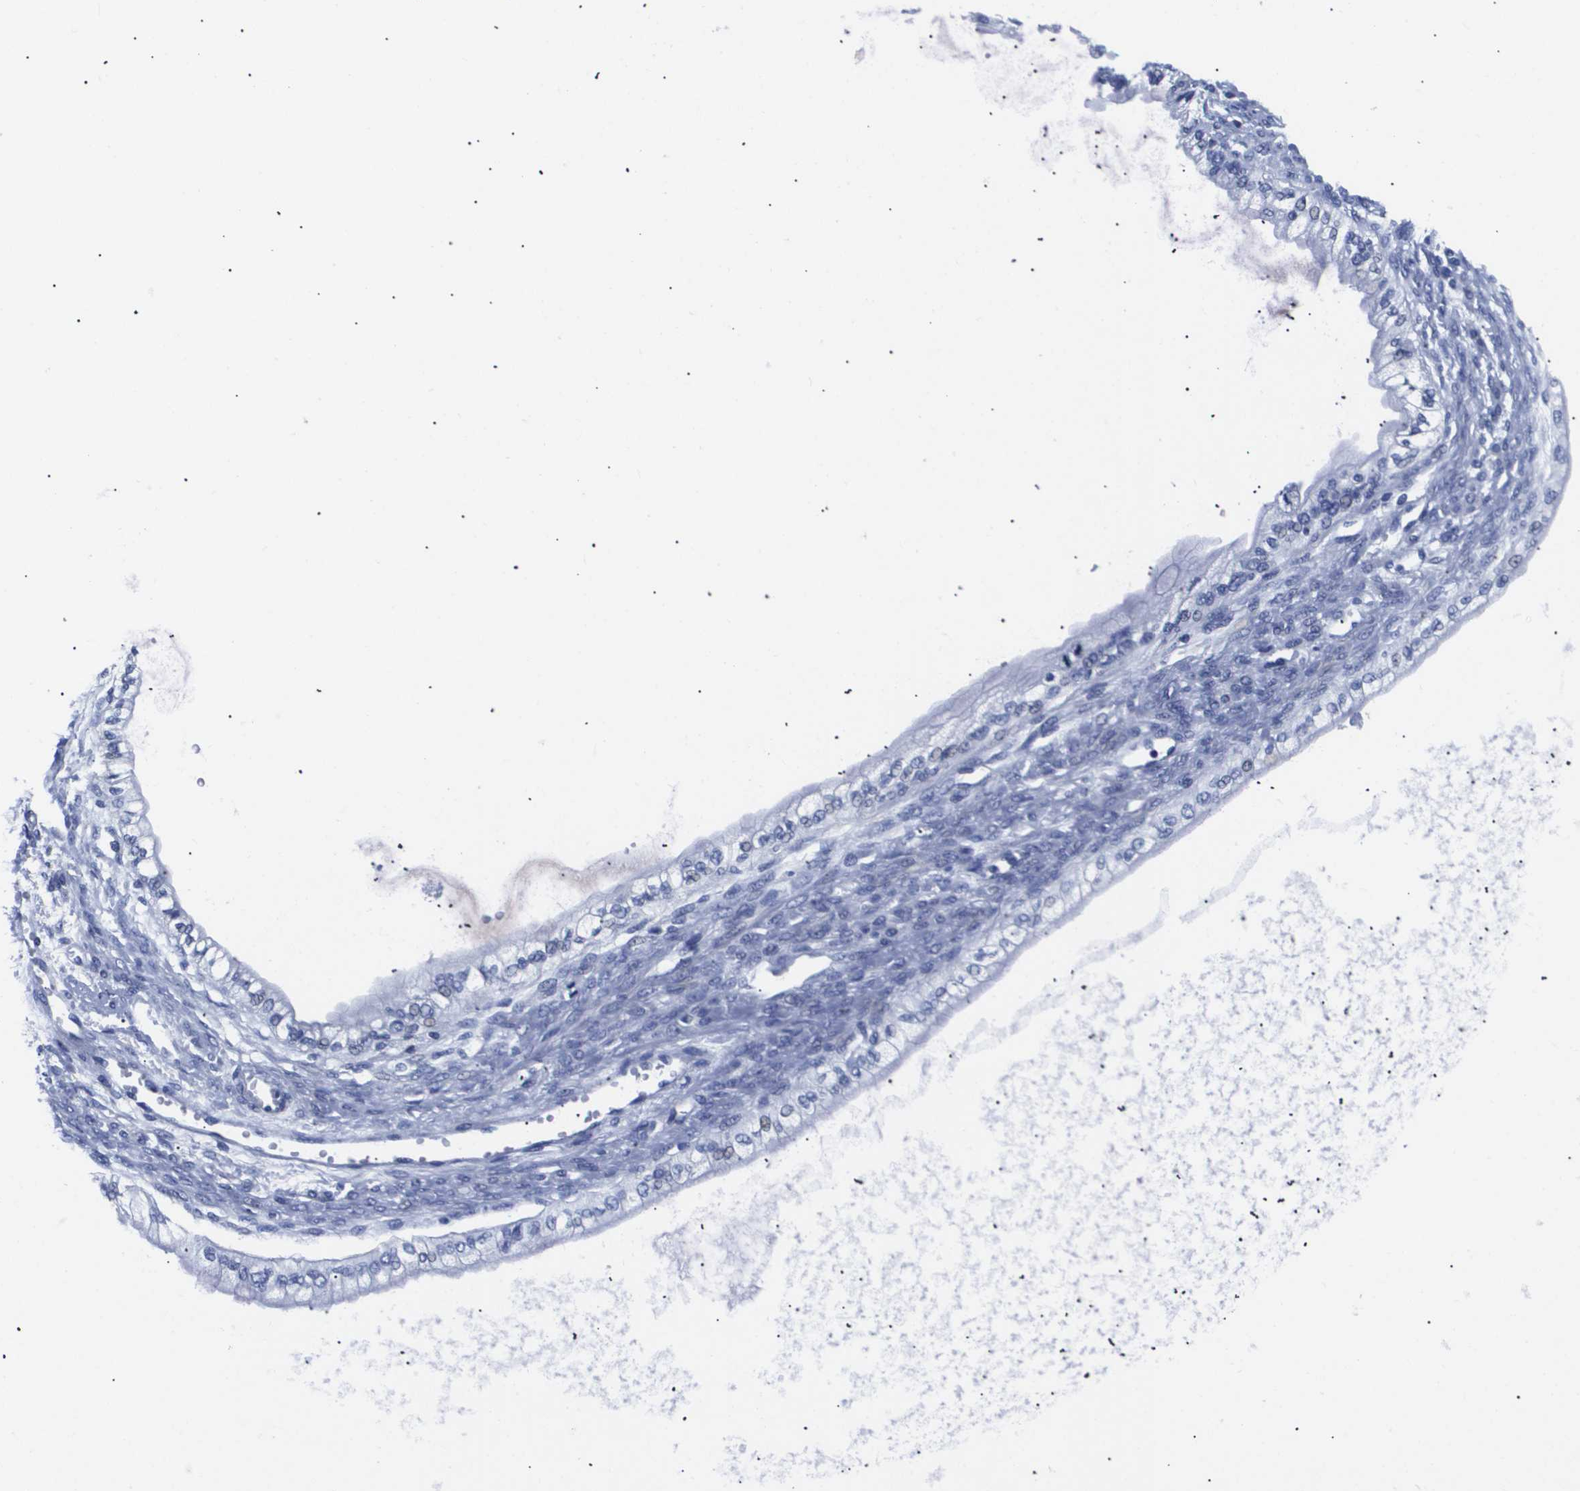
{"staining": {"intensity": "negative", "quantity": "none", "location": "none"}, "tissue": "ovarian cancer", "cell_type": "Tumor cells", "image_type": "cancer", "snomed": [{"axis": "morphology", "description": "Cystadenocarcinoma, mucinous, NOS"}, {"axis": "topography", "description": "Ovary"}], "caption": "The histopathology image exhibits no significant staining in tumor cells of ovarian mucinous cystadenocarcinoma.", "gene": "ATP6V0A4", "patient": {"sex": "female", "age": 57}}